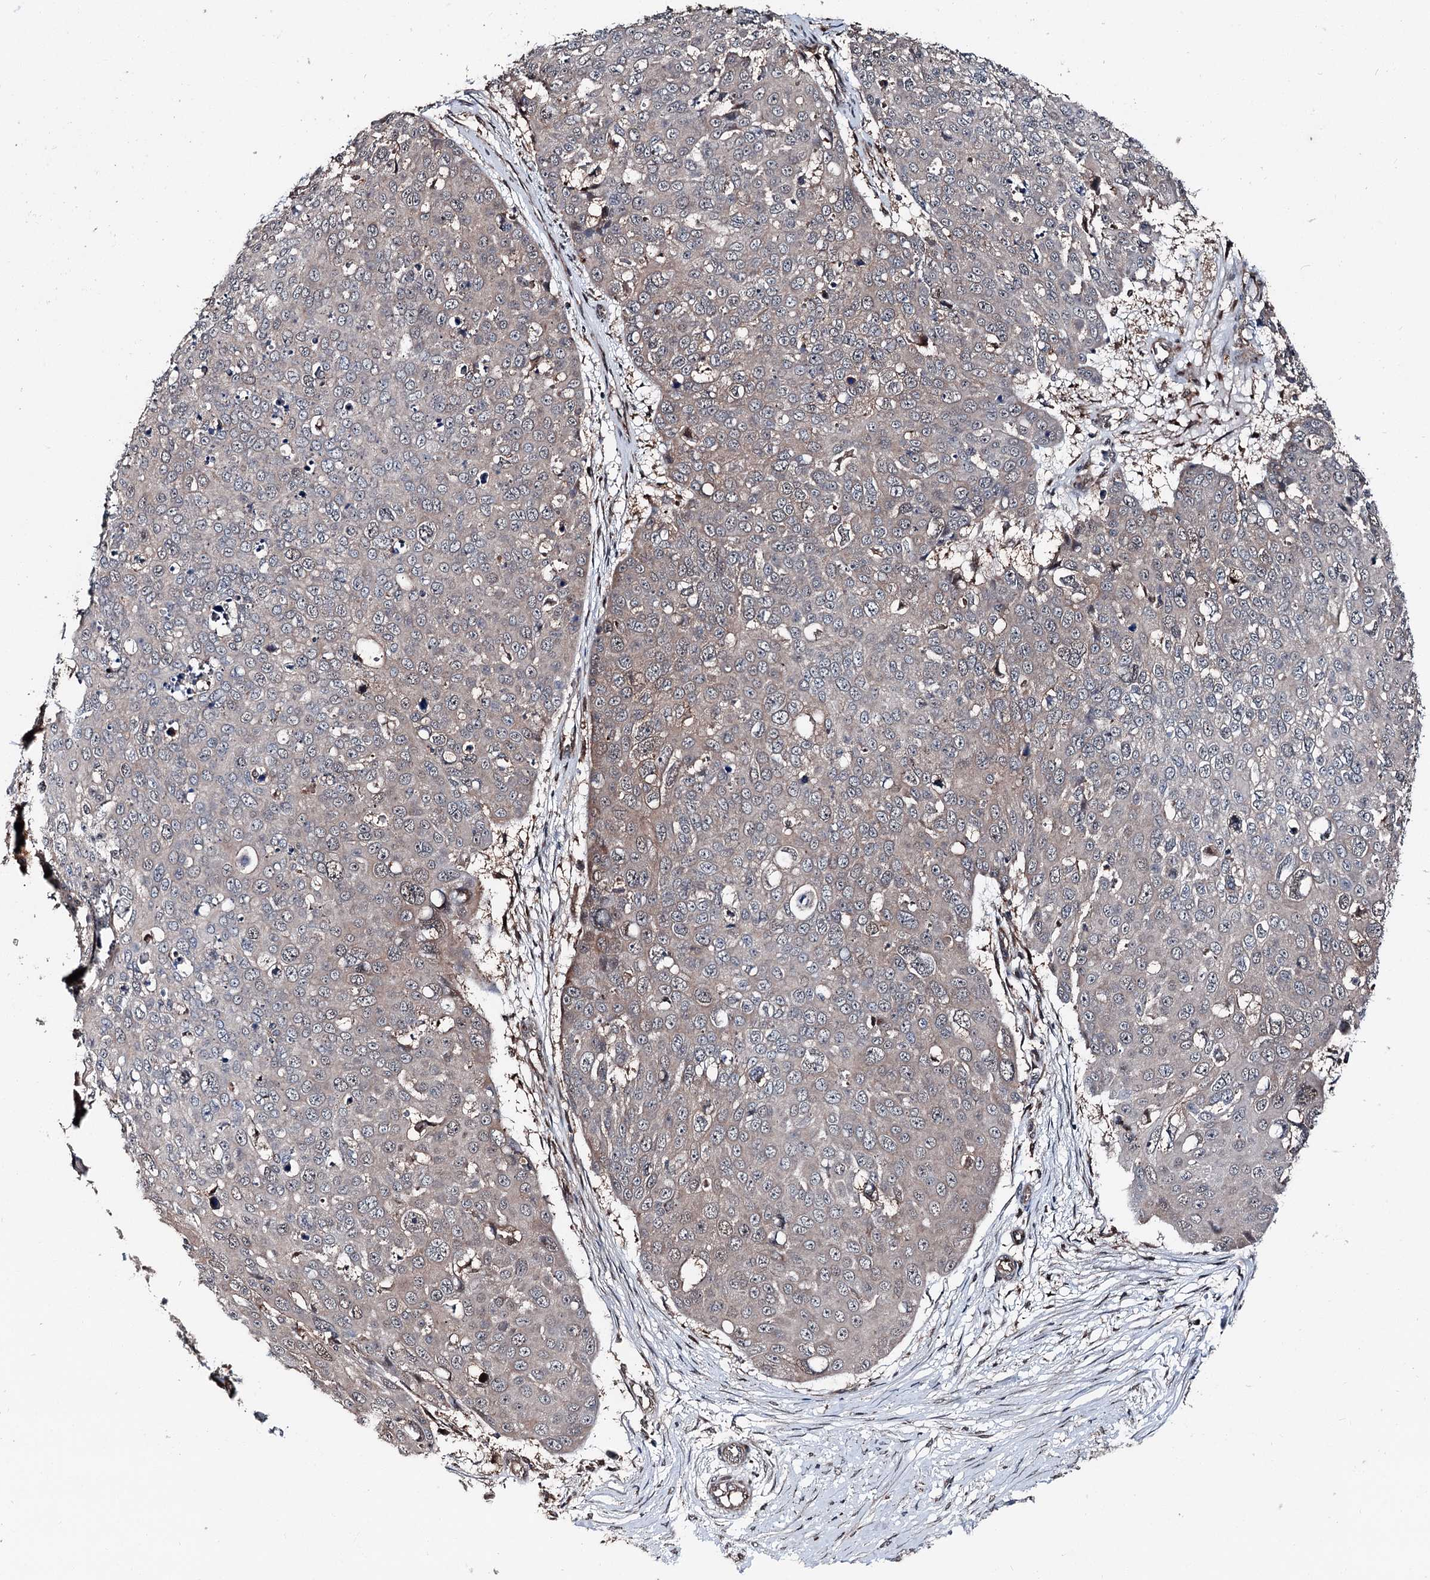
{"staining": {"intensity": "negative", "quantity": "none", "location": "none"}, "tissue": "skin cancer", "cell_type": "Tumor cells", "image_type": "cancer", "snomed": [{"axis": "morphology", "description": "Squamous cell carcinoma, NOS"}, {"axis": "topography", "description": "Skin"}], "caption": "This is an immunohistochemistry (IHC) image of human skin squamous cell carcinoma. There is no staining in tumor cells.", "gene": "PSMD13", "patient": {"sex": "male", "age": 71}}